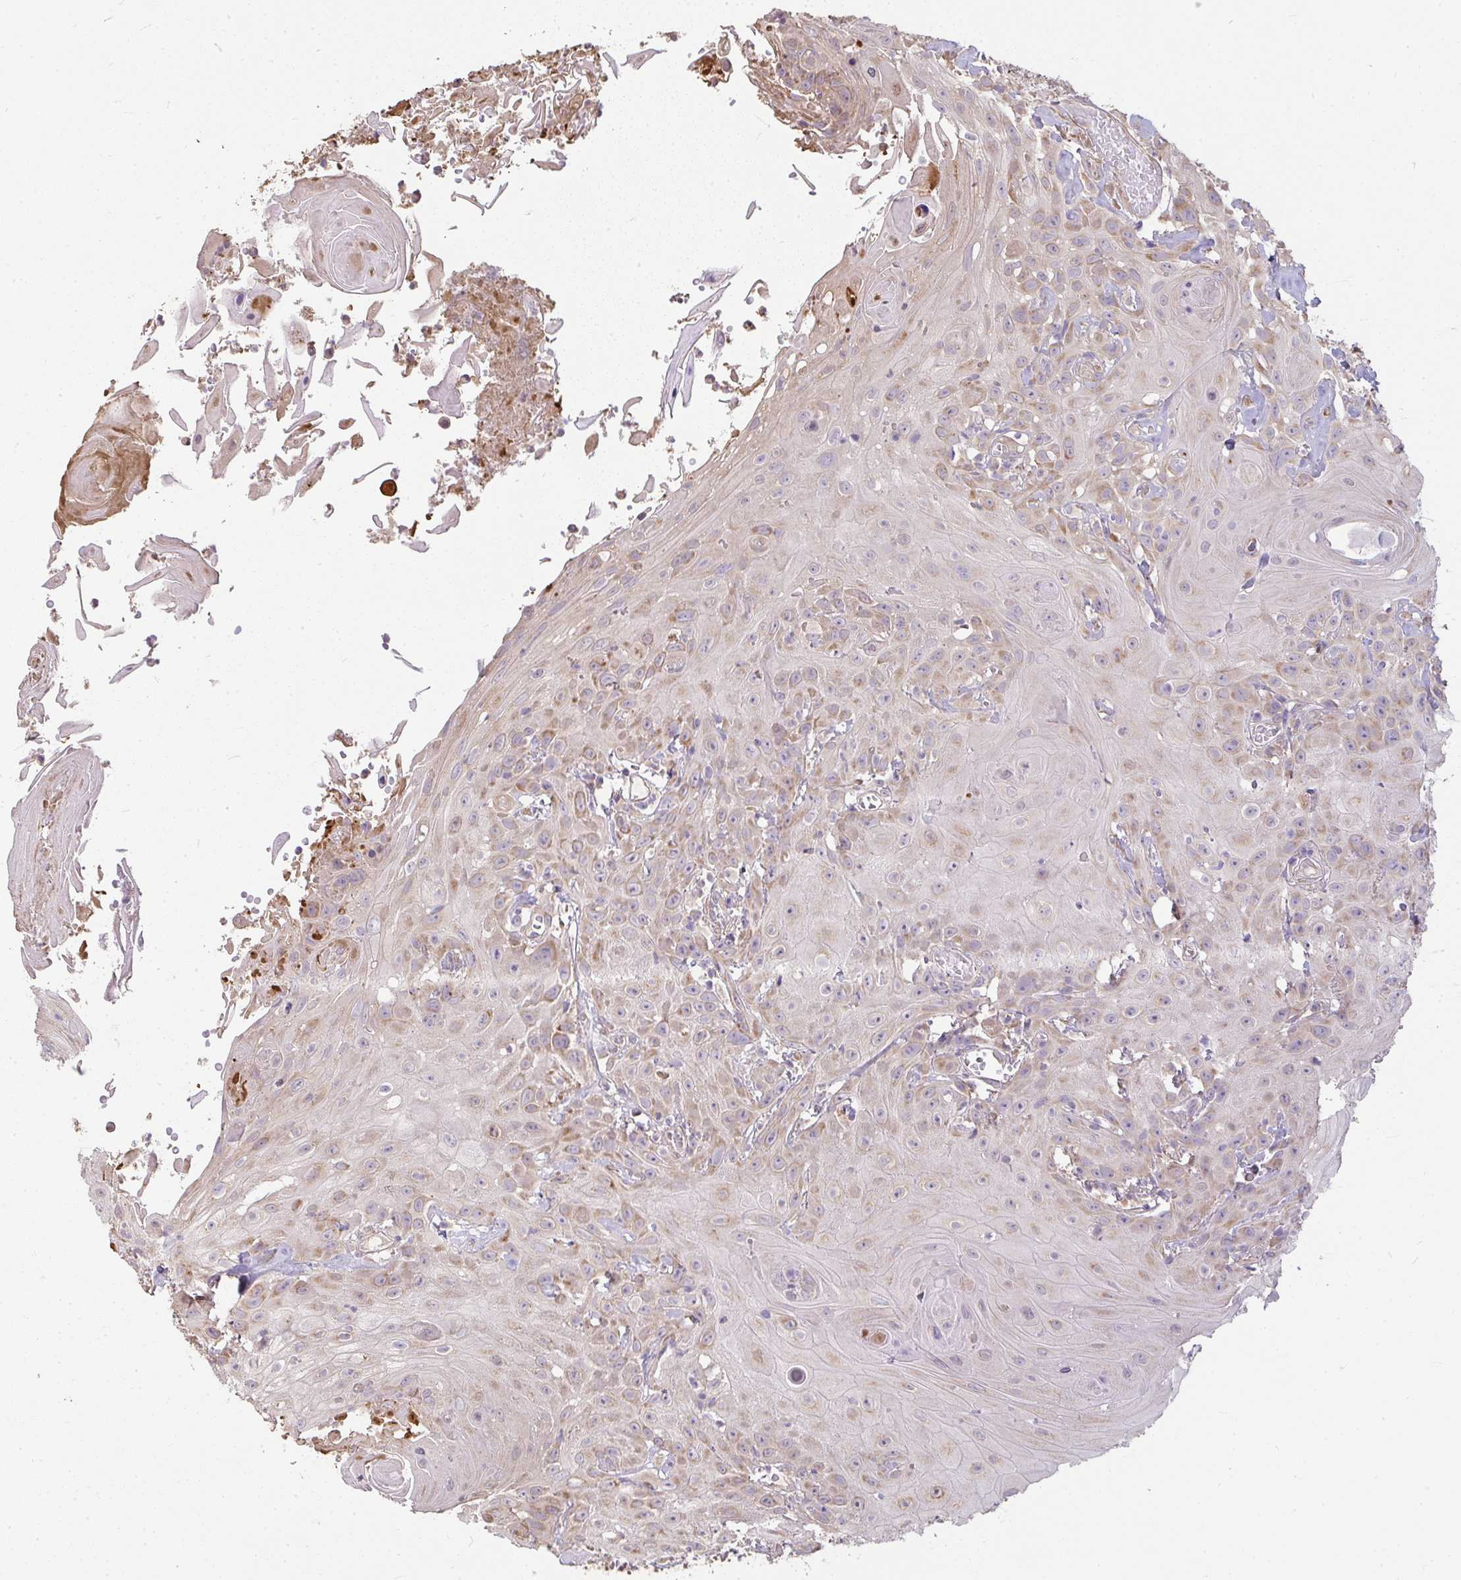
{"staining": {"intensity": "weak", "quantity": ">75%", "location": "cytoplasmic/membranous"}, "tissue": "head and neck cancer", "cell_type": "Tumor cells", "image_type": "cancer", "snomed": [{"axis": "morphology", "description": "Squamous cell carcinoma, NOS"}, {"axis": "topography", "description": "Skin"}, {"axis": "topography", "description": "Head-Neck"}], "caption": "Approximately >75% of tumor cells in head and neck squamous cell carcinoma reveal weak cytoplasmic/membranous protein staining as visualized by brown immunohistochemical staining.", "gene": "BRINP3", "patient": {"sex": "male", "age": 80}}